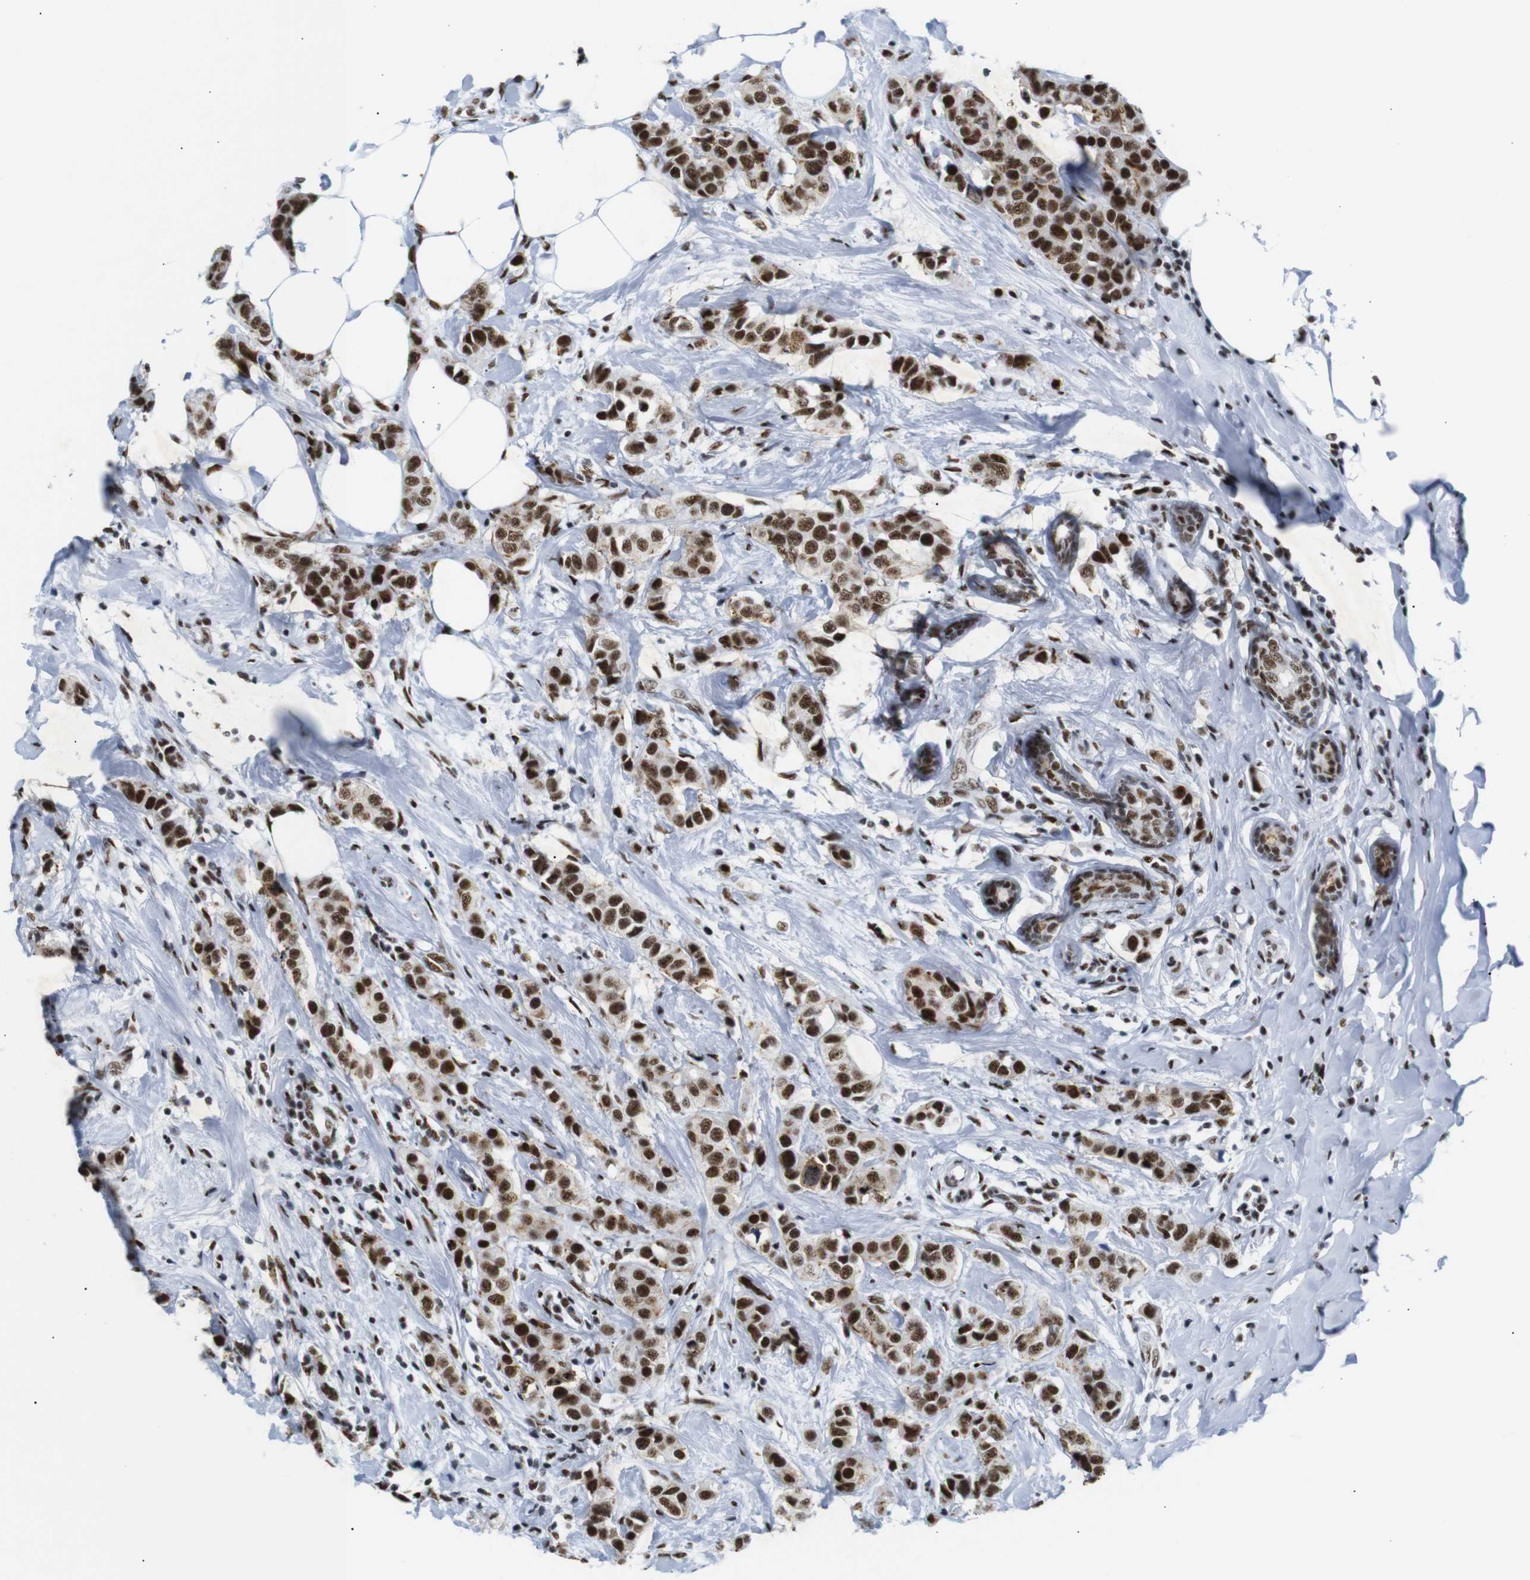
{"staining": {"intensity": "strong", "quantity": ">75%", "location": "nuclear"}, "tissue": "breast cancer", "cell_type": "Tumor cells", "image_type": "cancer", "snomed": [{"axis": "morphology", "description": "Normal tissue, NOS"}, {"axis": "morphology", "description": "Duct carcinoma"}, {"axis": "topography", "description": "Breast"}], "caption": "The immunohistochemical stain shows strong nuclear positivity in tumor cells of intraductal carcinoma (breast) tissue.", "gene": "TRA2B", "patient": {"sex": "female", "age": 50}}